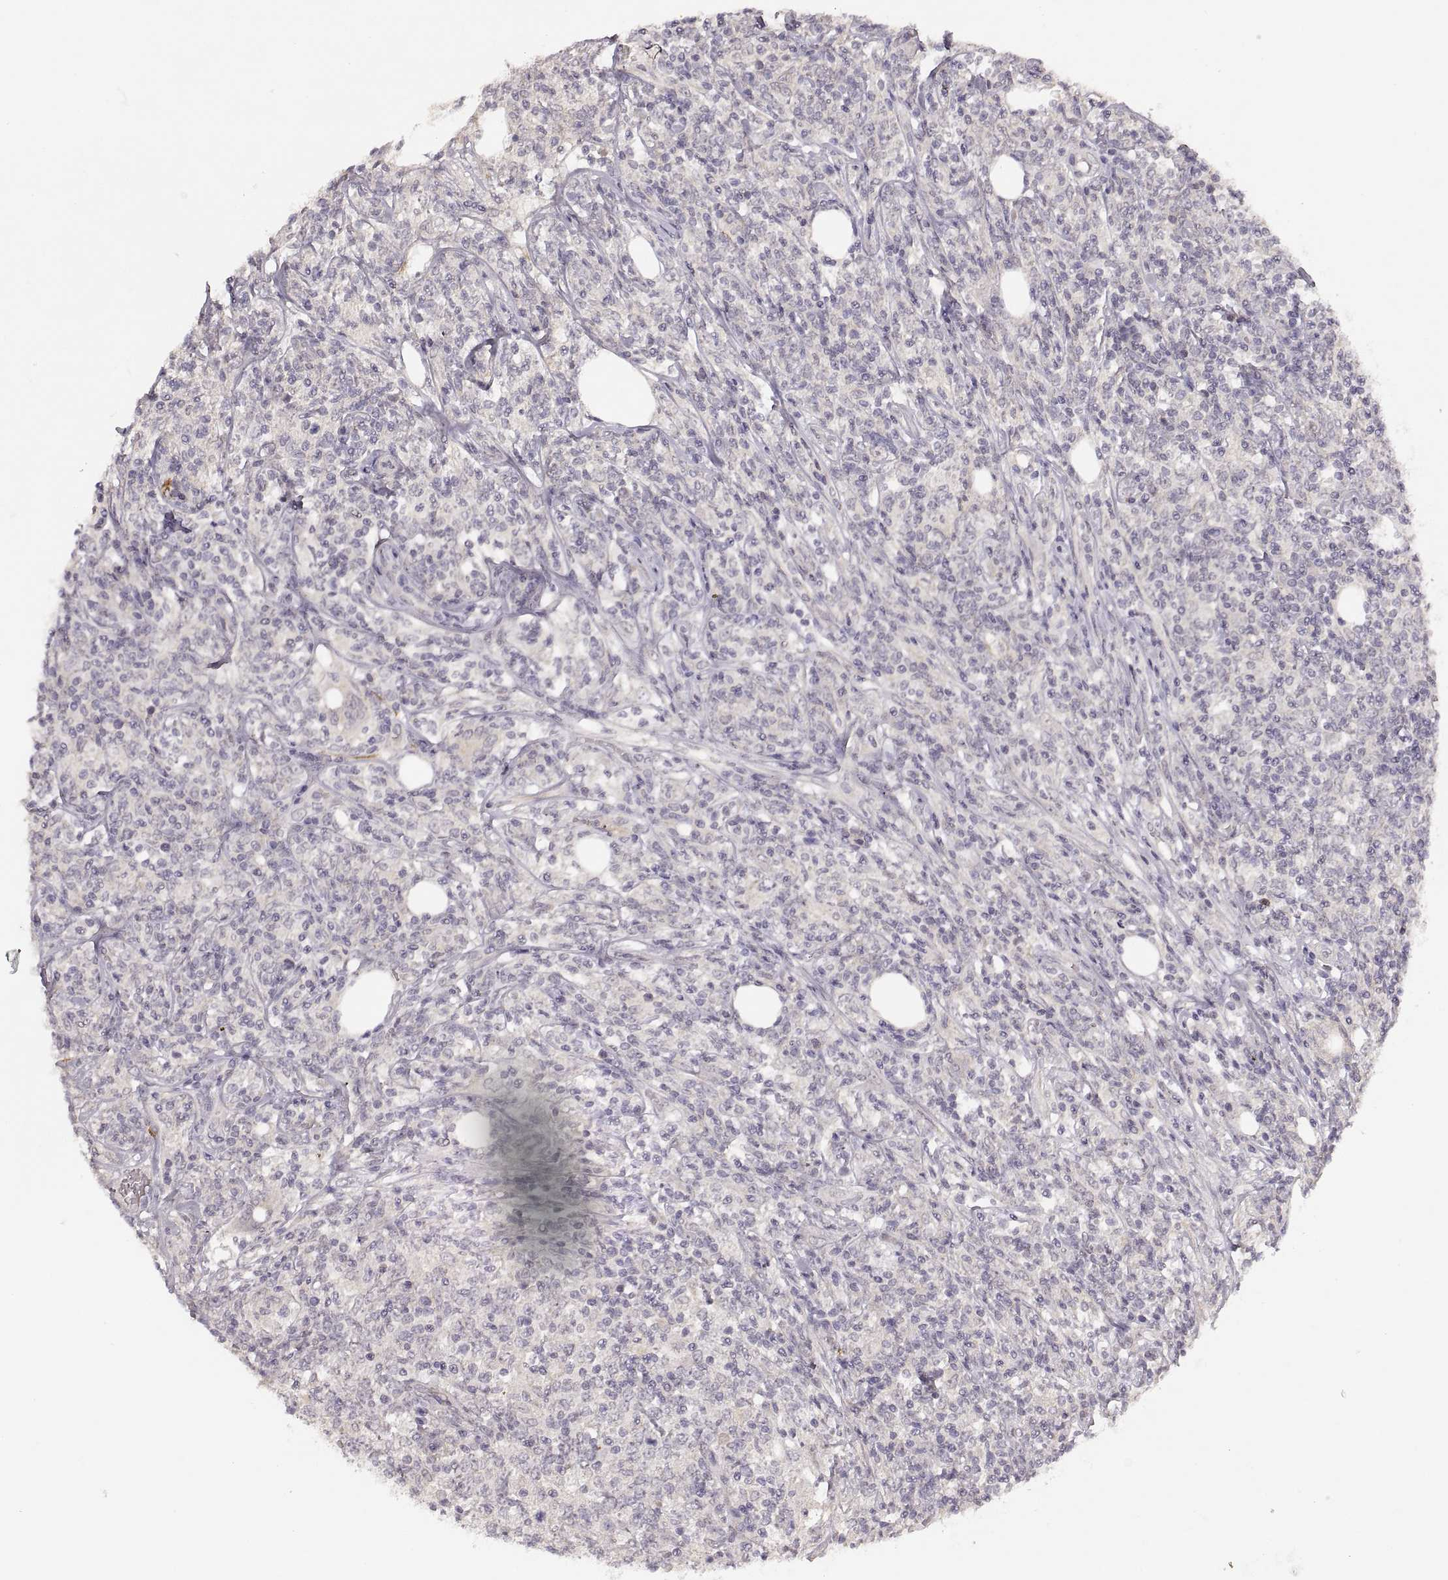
{"staining": {"intensity": "negative", "quantity": "none", "location": "none"}, "tissue": "lymphoma", "cell_type": "Tumor cells", "image_type": "cancer", "snomed": [{"axis": "morphology", "description": "Malignant lymphoma, non-Hodgkin's type, High grade"}, {"axis": "topography", "description": "Lymph node"}], "caption": "There is no significant positivity in tumor cells of high-grade malignant lymphoma, non-Hodgkin's type.", "gene": "LAMC2", "patient": {"sex": "female", "age": 84}}